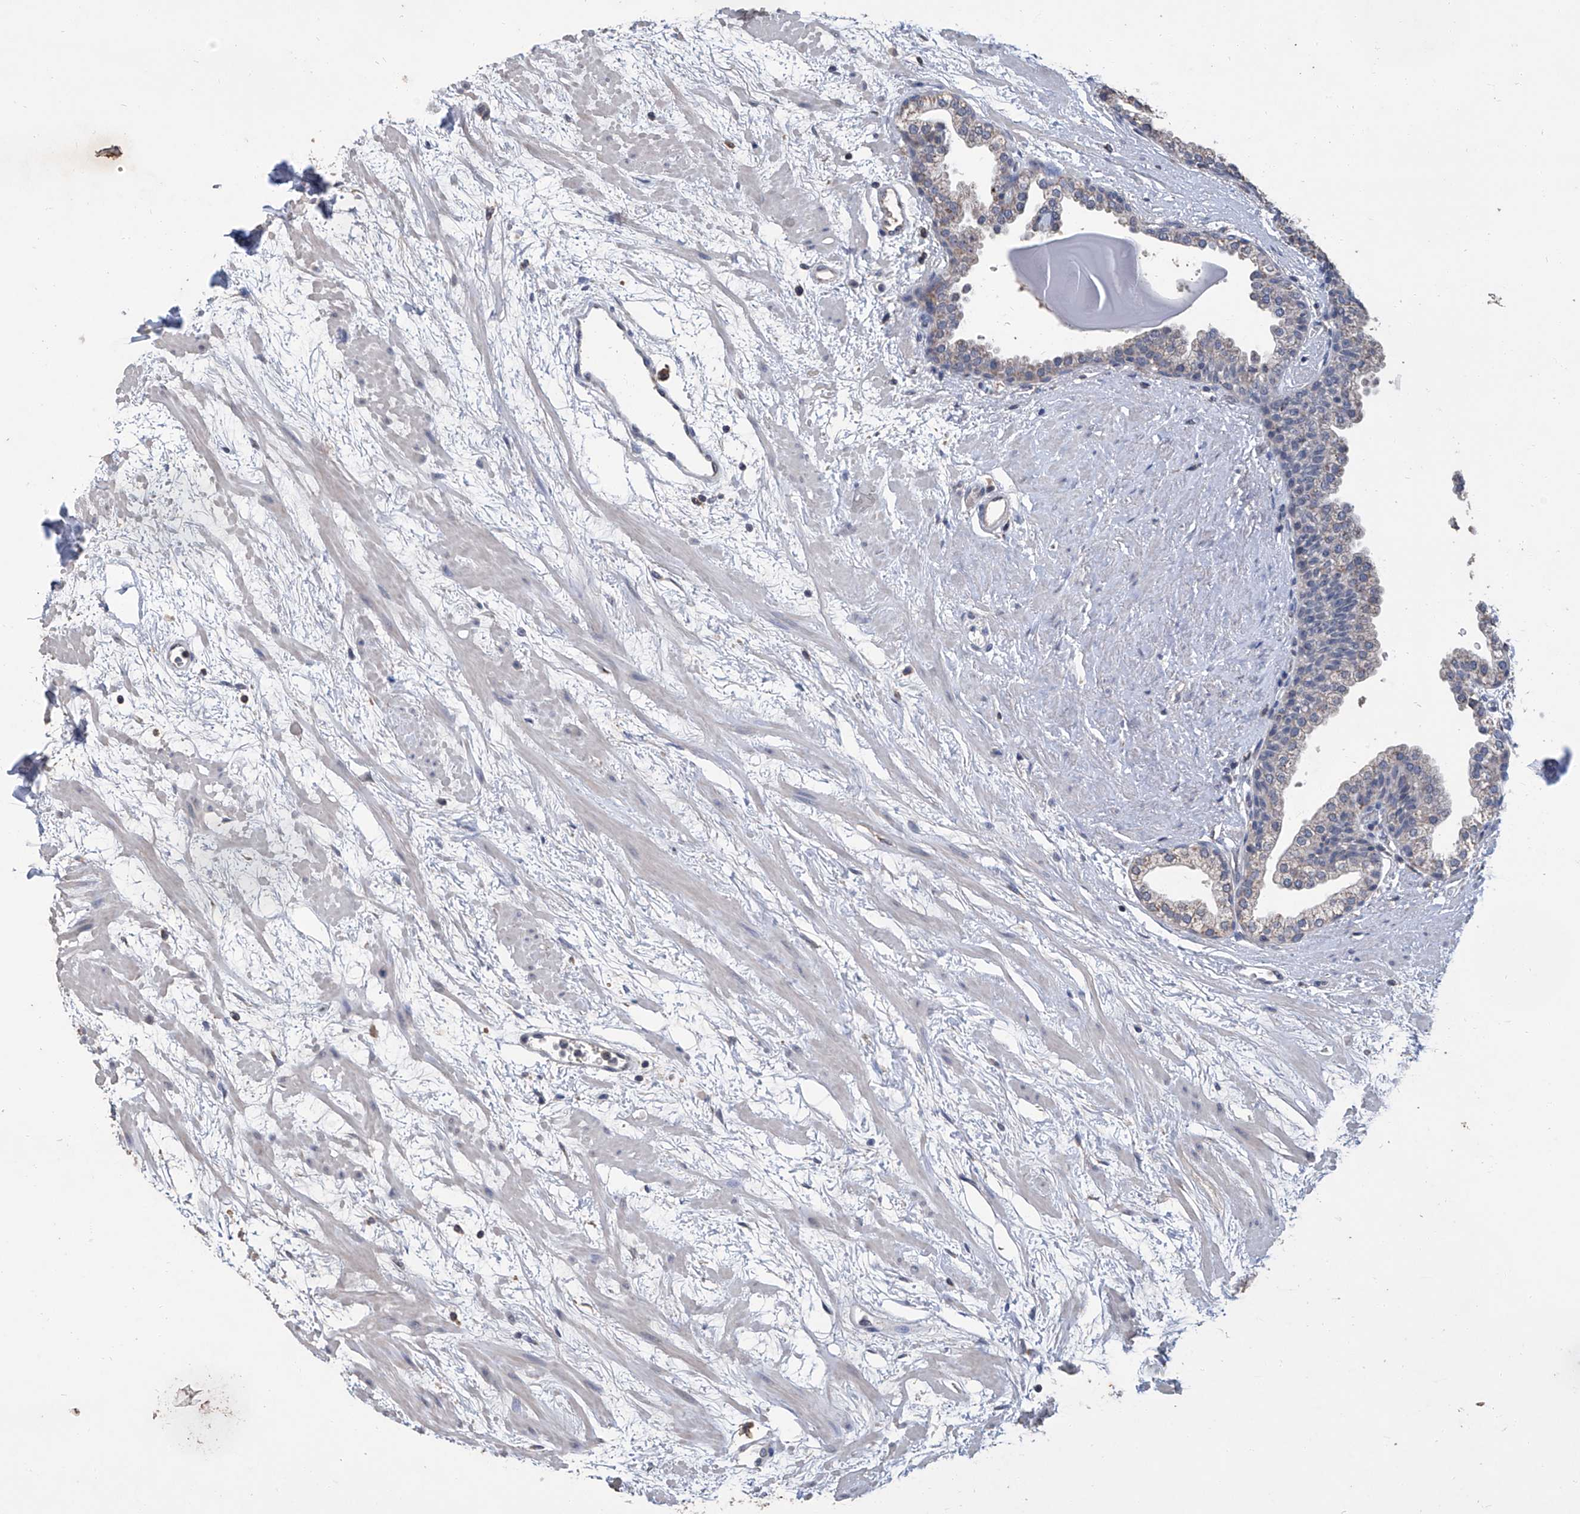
{"staining": {"intensity": "weak", "quantity": "<25%", "location": "cytoplasmic/membranous"}, "tissue": "prostate", "cell_type": "Glandular cells", "image_type": "normal", "snomed": [{"axis": "morphology", "description": "Normal tissue, NOS"}, {"axis": "topography", "description": "Prostate"}], "caption": "The immunohistochemistry image has no significant positivity in glandular cells of prostate.", "gene": "GPT", "patient": {"sex": "male", "age": 48}}